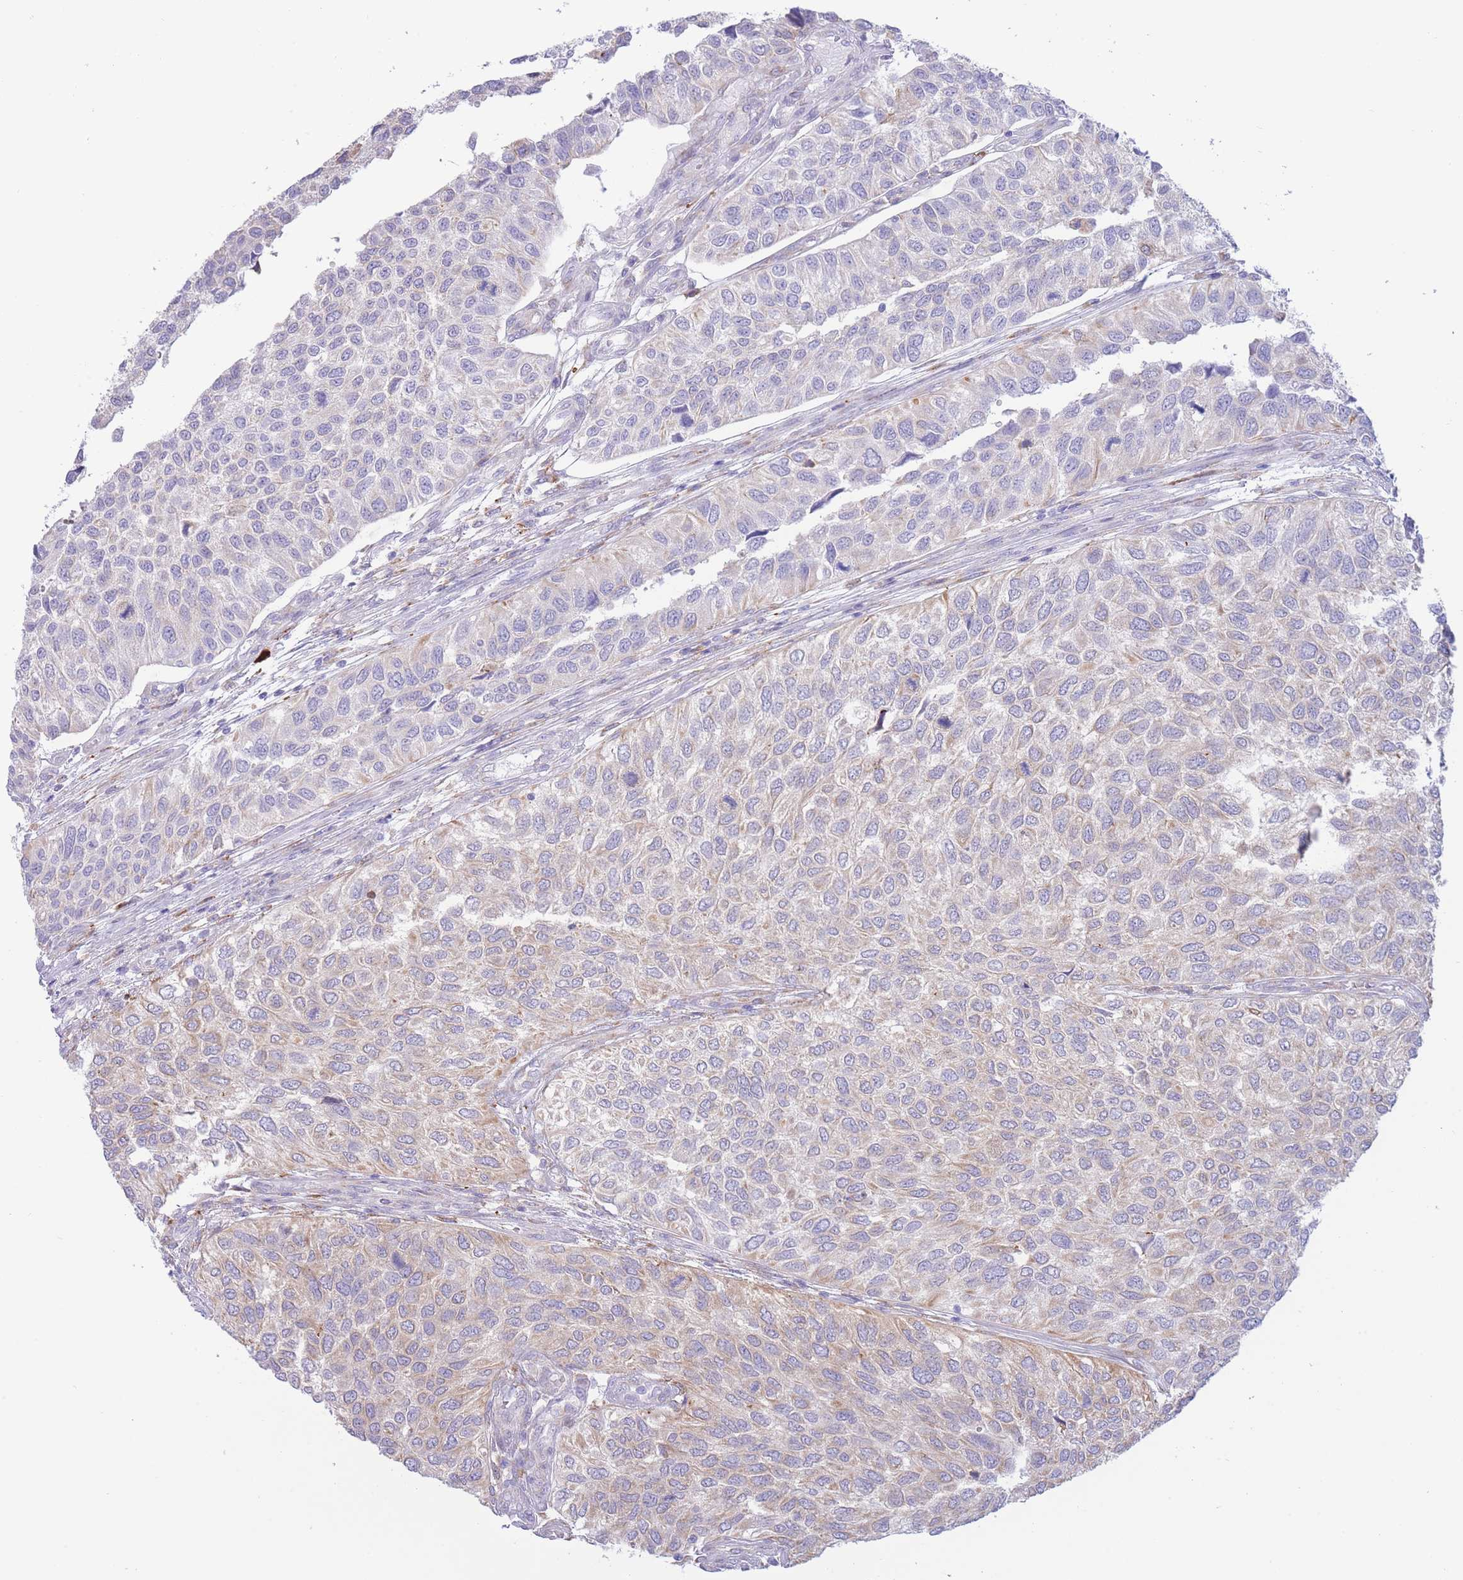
{"staining": {"intensity": "weak", "quantity": "<25%", "location": "cytoplasmic/membranous"}, "tissue": "urothelial cancer", "cell_type": "Tumor cells", "image_type": "cancer", "snomed": [{"axis": "morphology", "description": "Urothelial carcinoma, NOS"}, {"axis": "topography", "description": "Urinary bladder"}], "caption": "IHC of transitional cell carcinoma exhibits no positivity in tumor cells.", "gene": "MYDGF", "patient": {"sex": "male", "age": 55}}